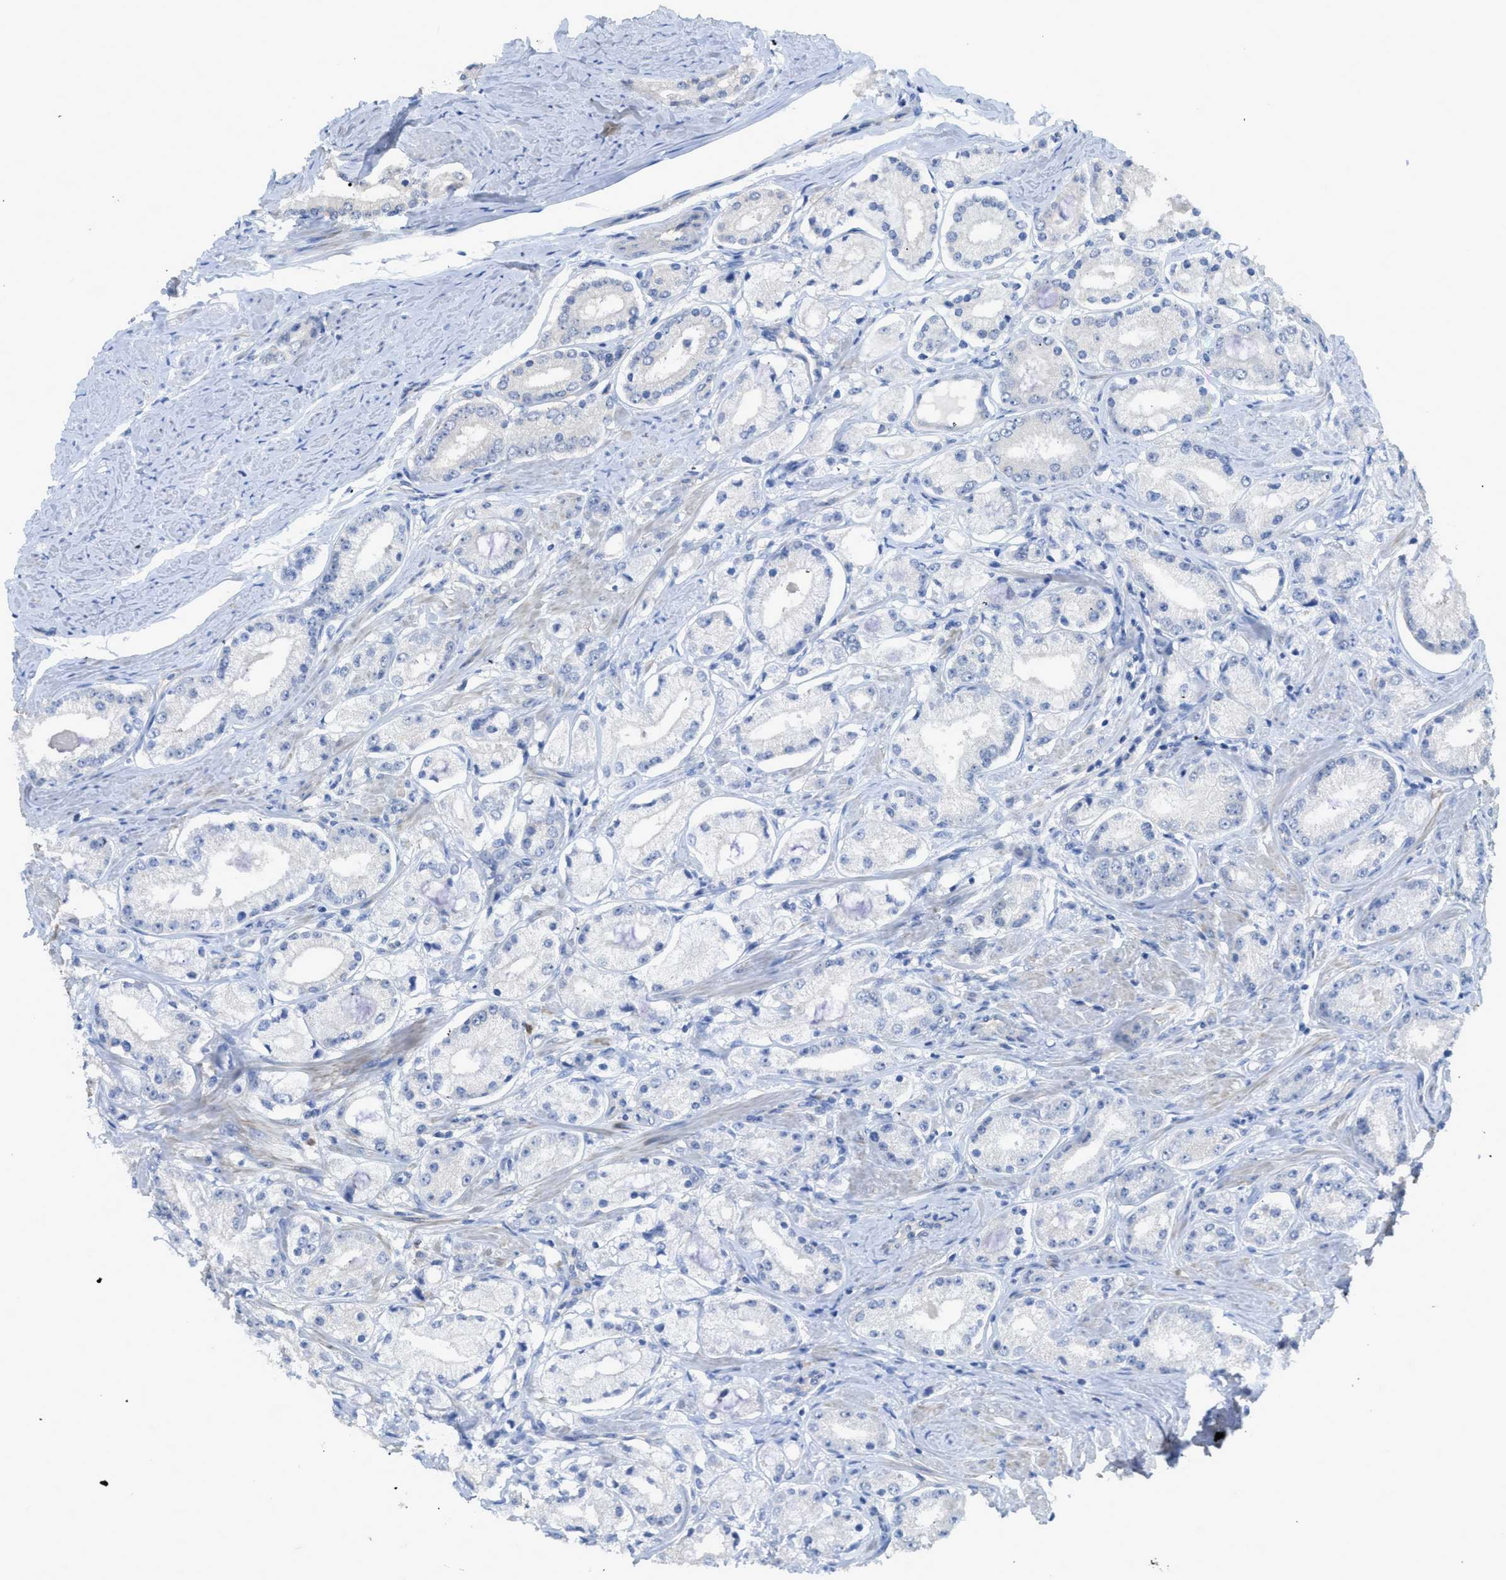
{"staining": {"intensity": "negative", "quantity": "none", "location": "none"}, "tissue": "prostate cancer", "cell_type": "Tumor cells", "image_type": "cancer", "snomed": [{"axis": "morphology", "description": "Adenocarcinoma, Low grade"}, {"axis": "topography", "description": "Prostate"}], "caption": "High power microscopy micrograph of an immunohistochemistry micrograph of prostate cancer (low-grade adenocarcinoma), revealing no significant staining in tumor cells.", "gene": "MYL3", "patient": {"sex": "male", "age": 63}}